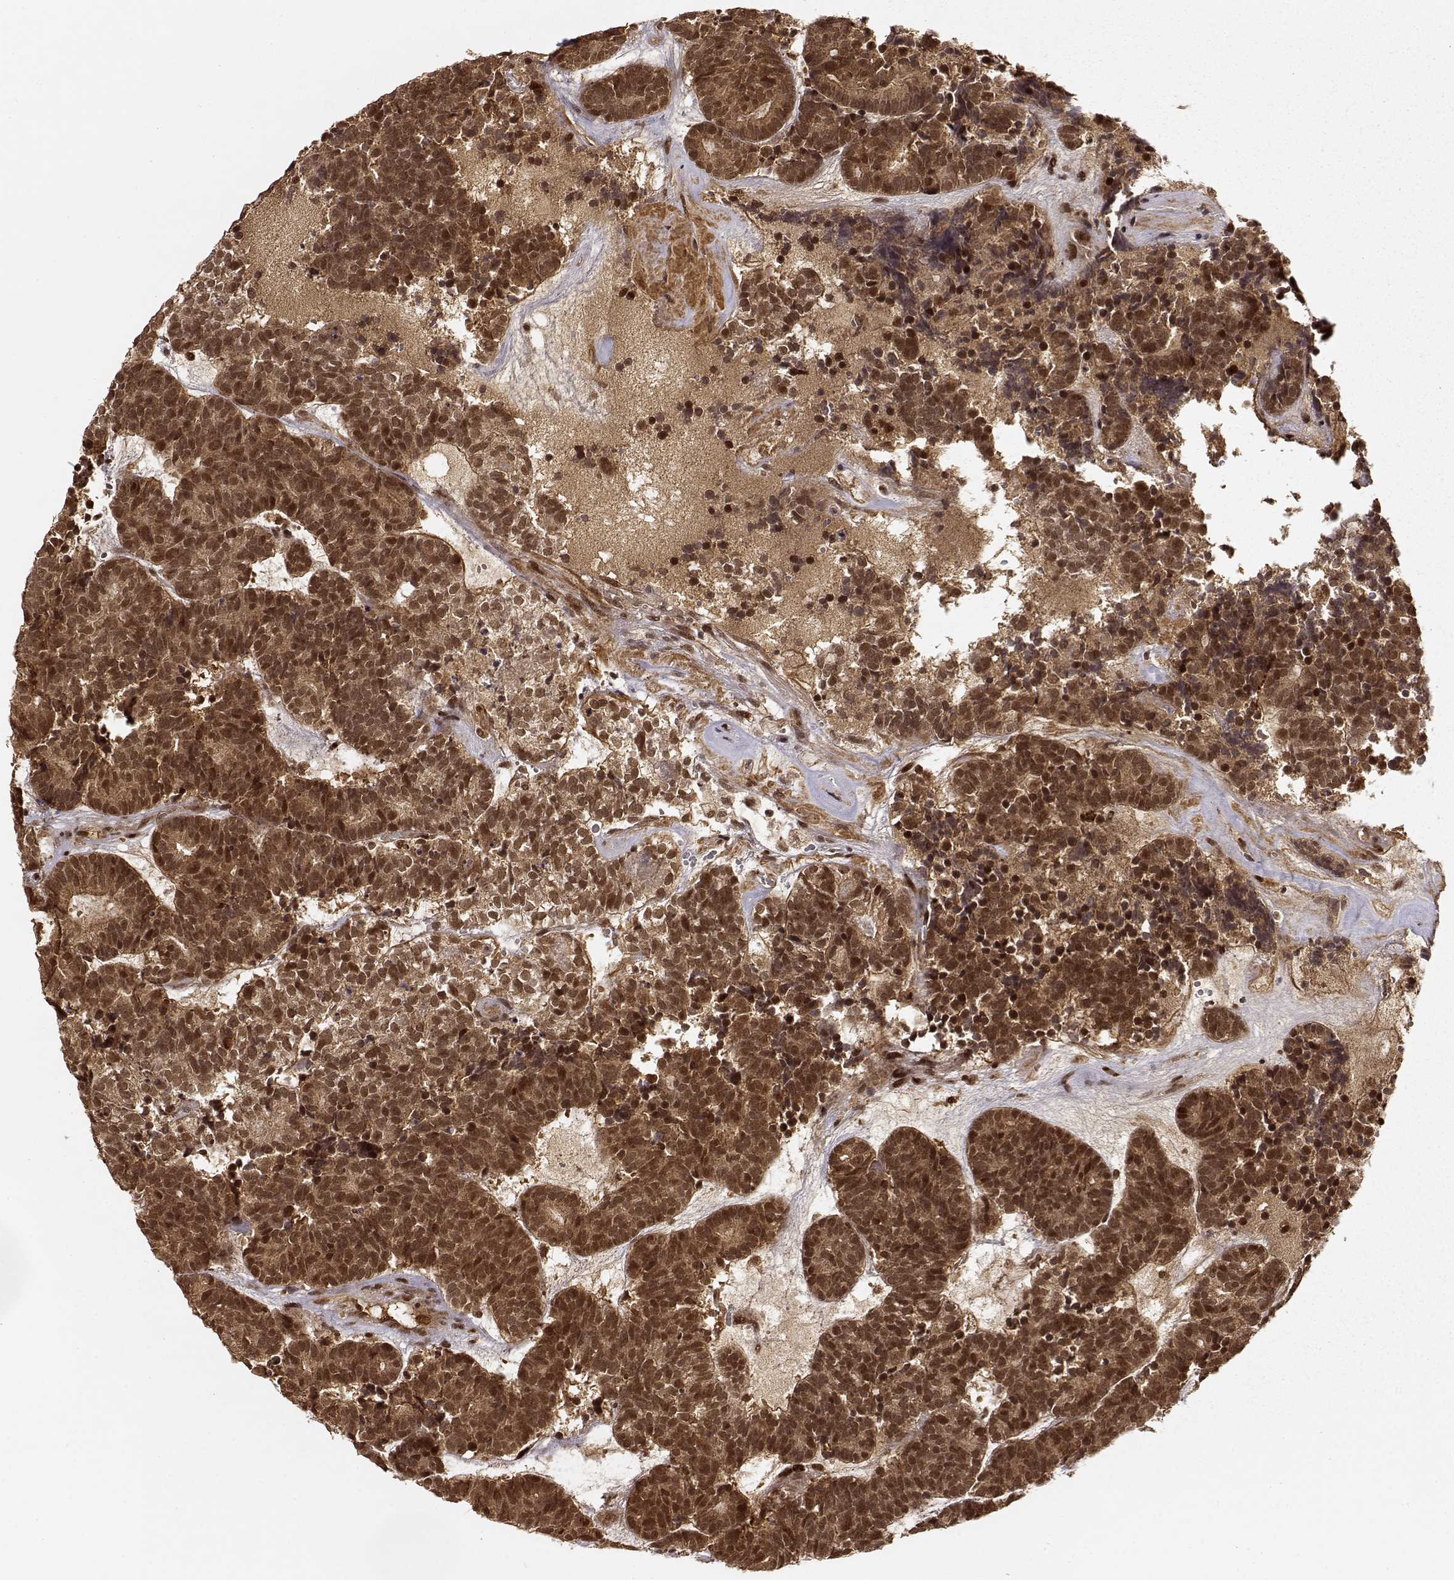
{"staining": {"intensity": "strong", "quantity": ">75%", "location": "cytoplasmic/membranous,nuclear"}, "tissue": "head and neck cancer", "cell_type": "Tumor cells", "image_type": "cancer", "snomed": [{"axis": "morphology", "description": "Adenocarcinoma, NOS"}, {"axis": "topography", "description": "Head-Neck"}], "caption": "This micrograph reveals immunohistochemistry staining of adenocarcinoma (head and neck), with high strong cytoplasmic/membranous and nuclear expression in approximately >75% of tumor cells.", "gene": "MAEA", "patient": {"sex": "female", "age": 81}}